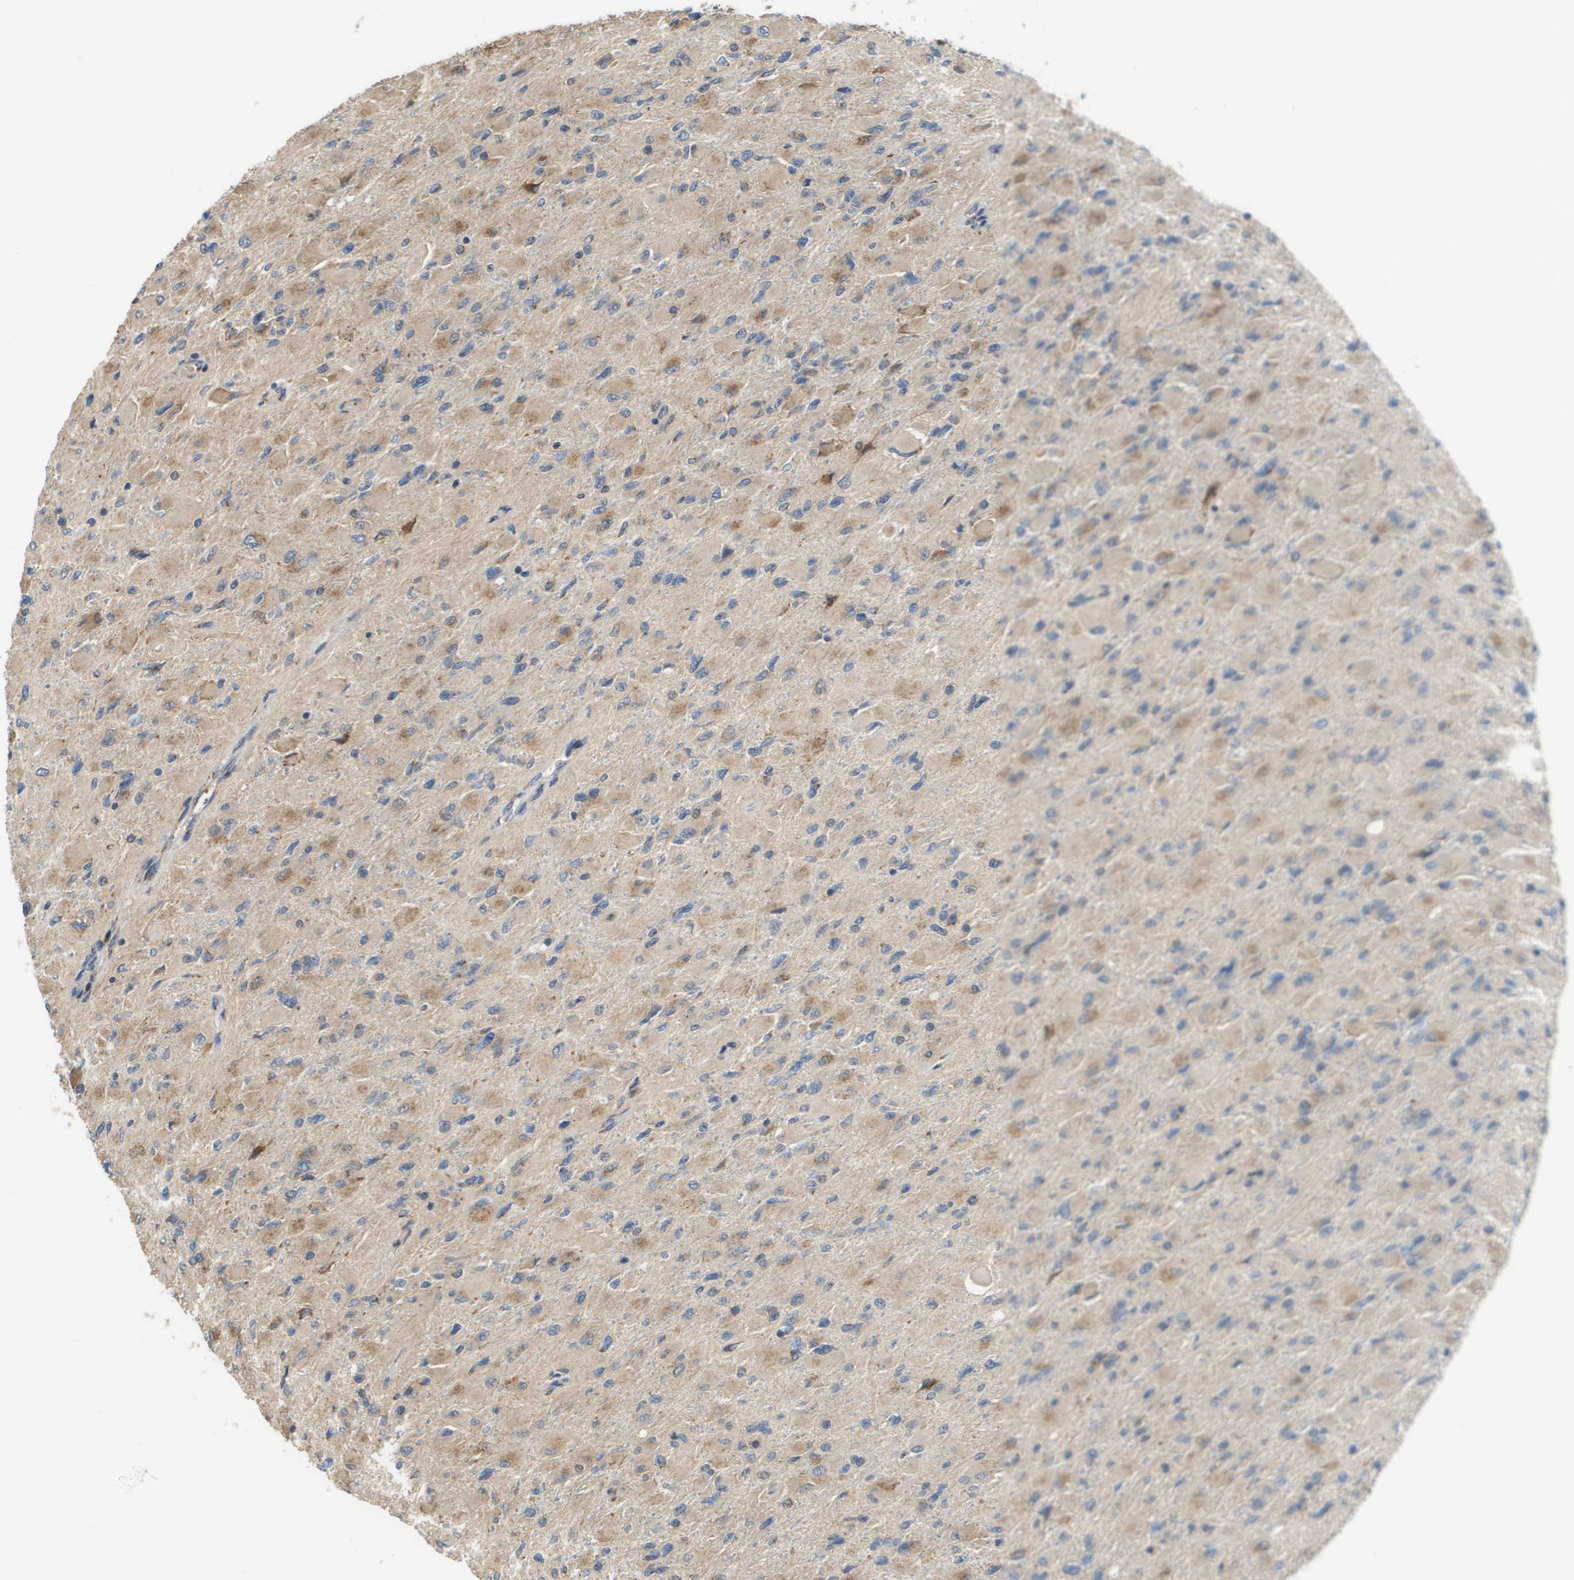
{"staining": {"intensity": "moderate", "quantity": "25%-75%", "location": "cytoplasmic/membranous"}, "tissue": "glioma", "cell_type": "Tumor cells", "image_type": "cancer", "snomed": [{"axis": "morphology", "description": "Glioma, malignant, High grade"}, {"axis": "topography", "description": "Cerebral cortex"}], "caption": "IHC of malignant glioma (high-grade) exhibits medium levels of moderate cytoplasmic/membranous positivity in about 25%-75% of tumor cells. Nuclei are stained in blue.", "gene": "PCK1", "patient": {"sex": "female", "age": 36}}